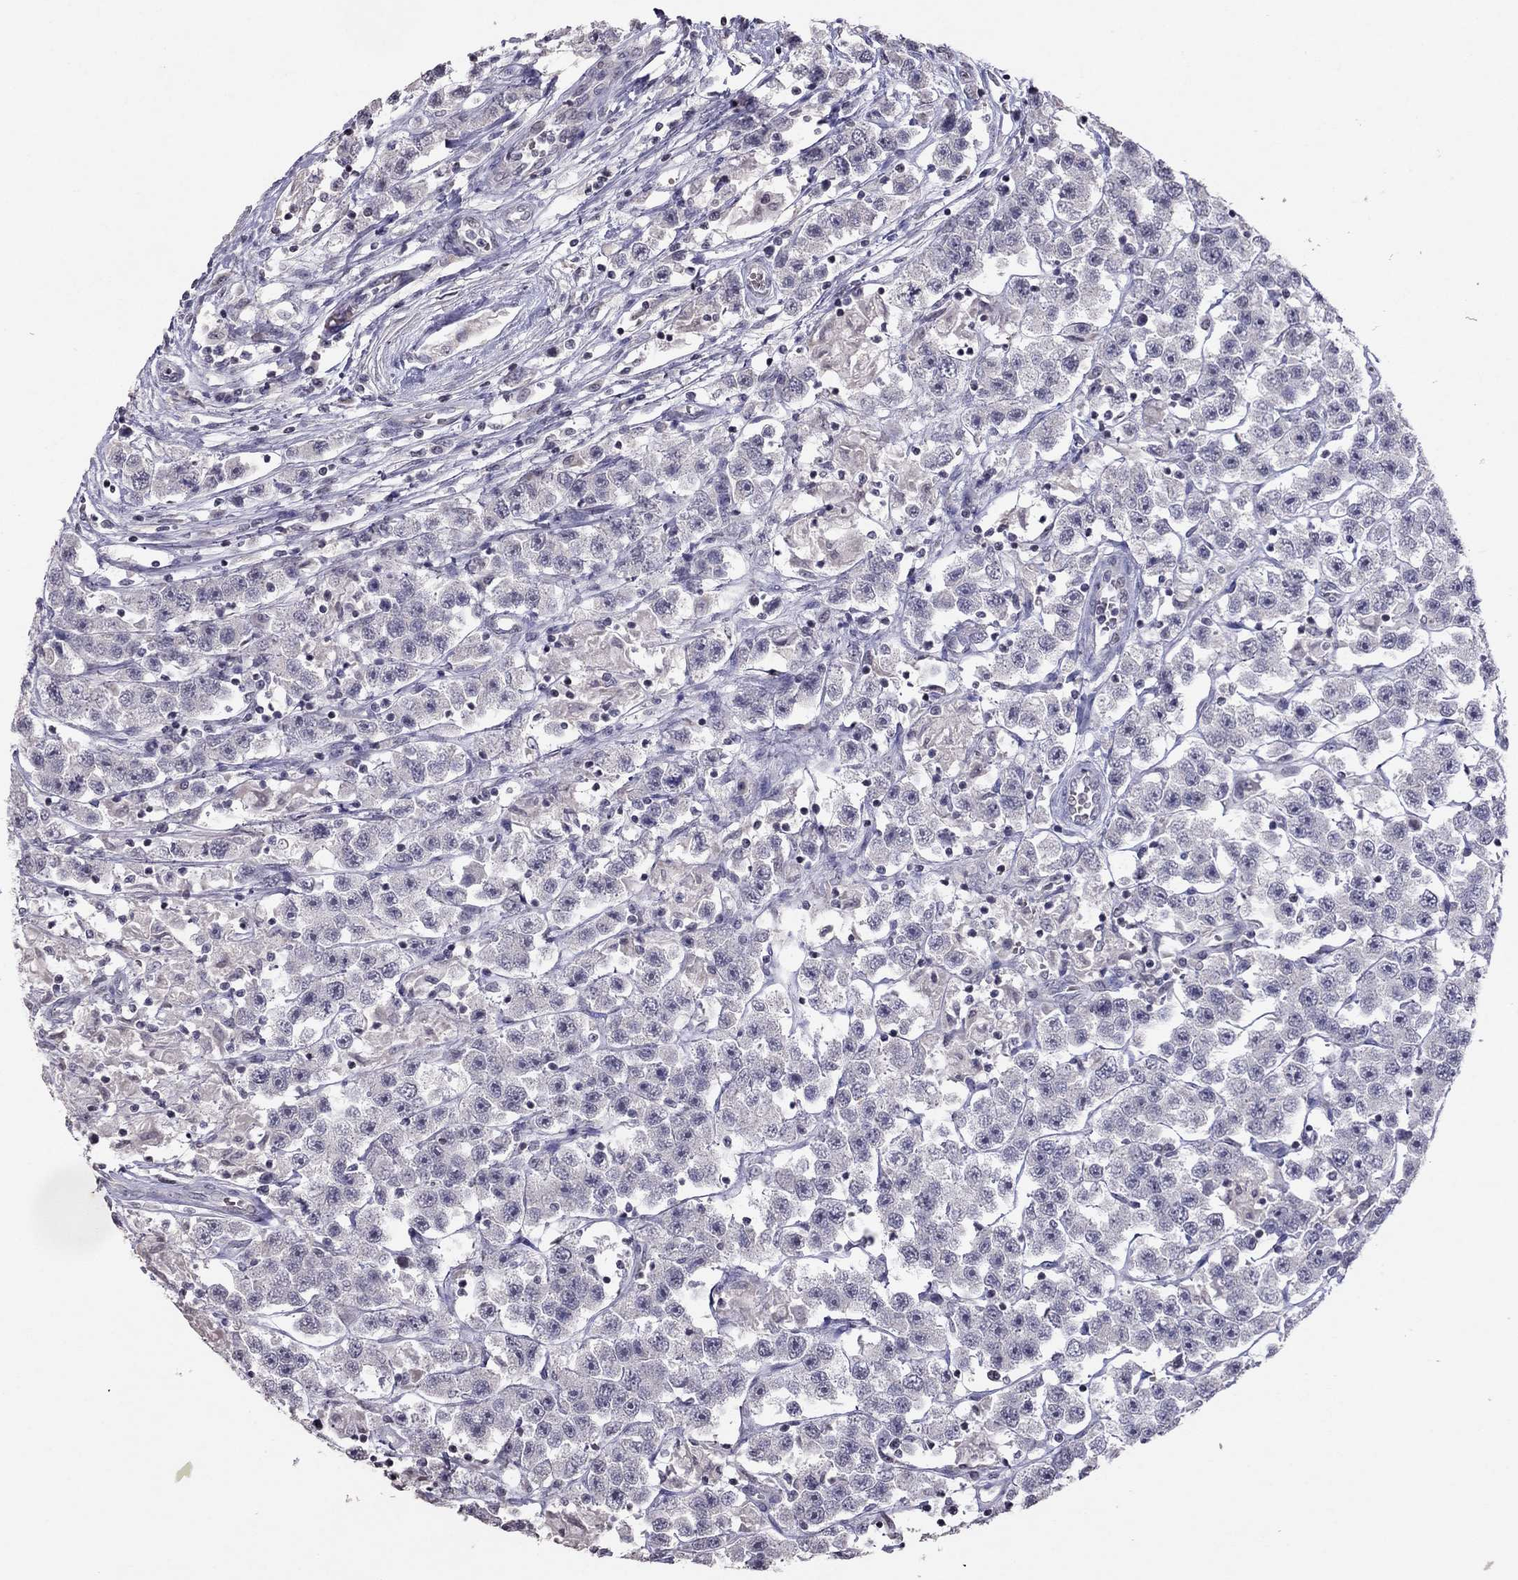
{"staining": {"intensity": "negative", "quantity": "none", "location": "none"}, "tissue": "testis cancer", "cell_type": "Tumor cells", "image_type": "cancer", "snomed": [{"axis": "morphology", "description": "Seminoma, NOS"}, {"axis": "topography", "description": "Testis"}], "caption": "Tumor cells are negative for brown protein staining in seminoma (testis).", "gene": "TSHB", "patient": {"sex": "male", "age": 45}}